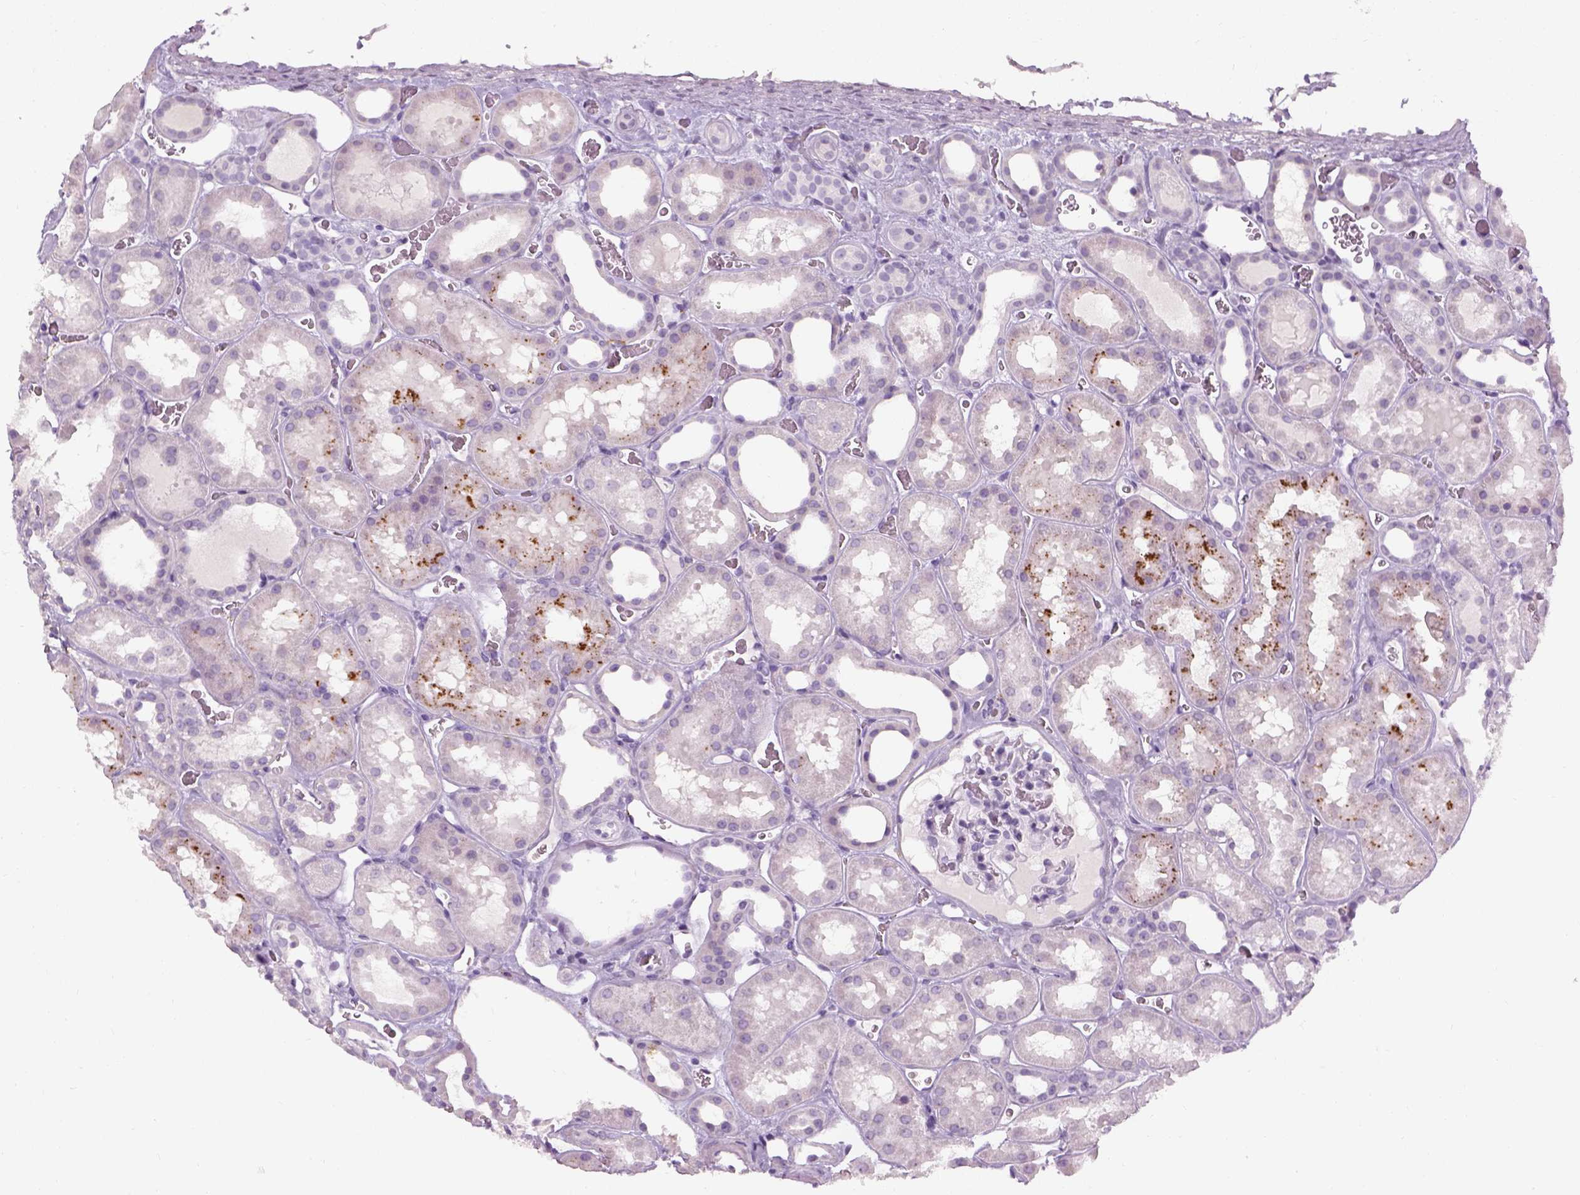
{"staining": {"intensity": "negative", "quantity": "none", "location": "none"}, "tissue": "kidney", "cell_type": "Cells in glomeruli", "image_type": "normal", "snomed": [{"axis": "morphology", "description": "Normal tissue, NOS"}, {"axis": "topography", "description": "Kidney"}], "caption": "An immunohistochemistry (IHC) photomicrograph of benign kidney is shown. There is no staining in cells in glomeruli of kidney. (DAB IHC, high magnification).", "gene": "TH", "patient": {"sex": "female", "age": 41}}